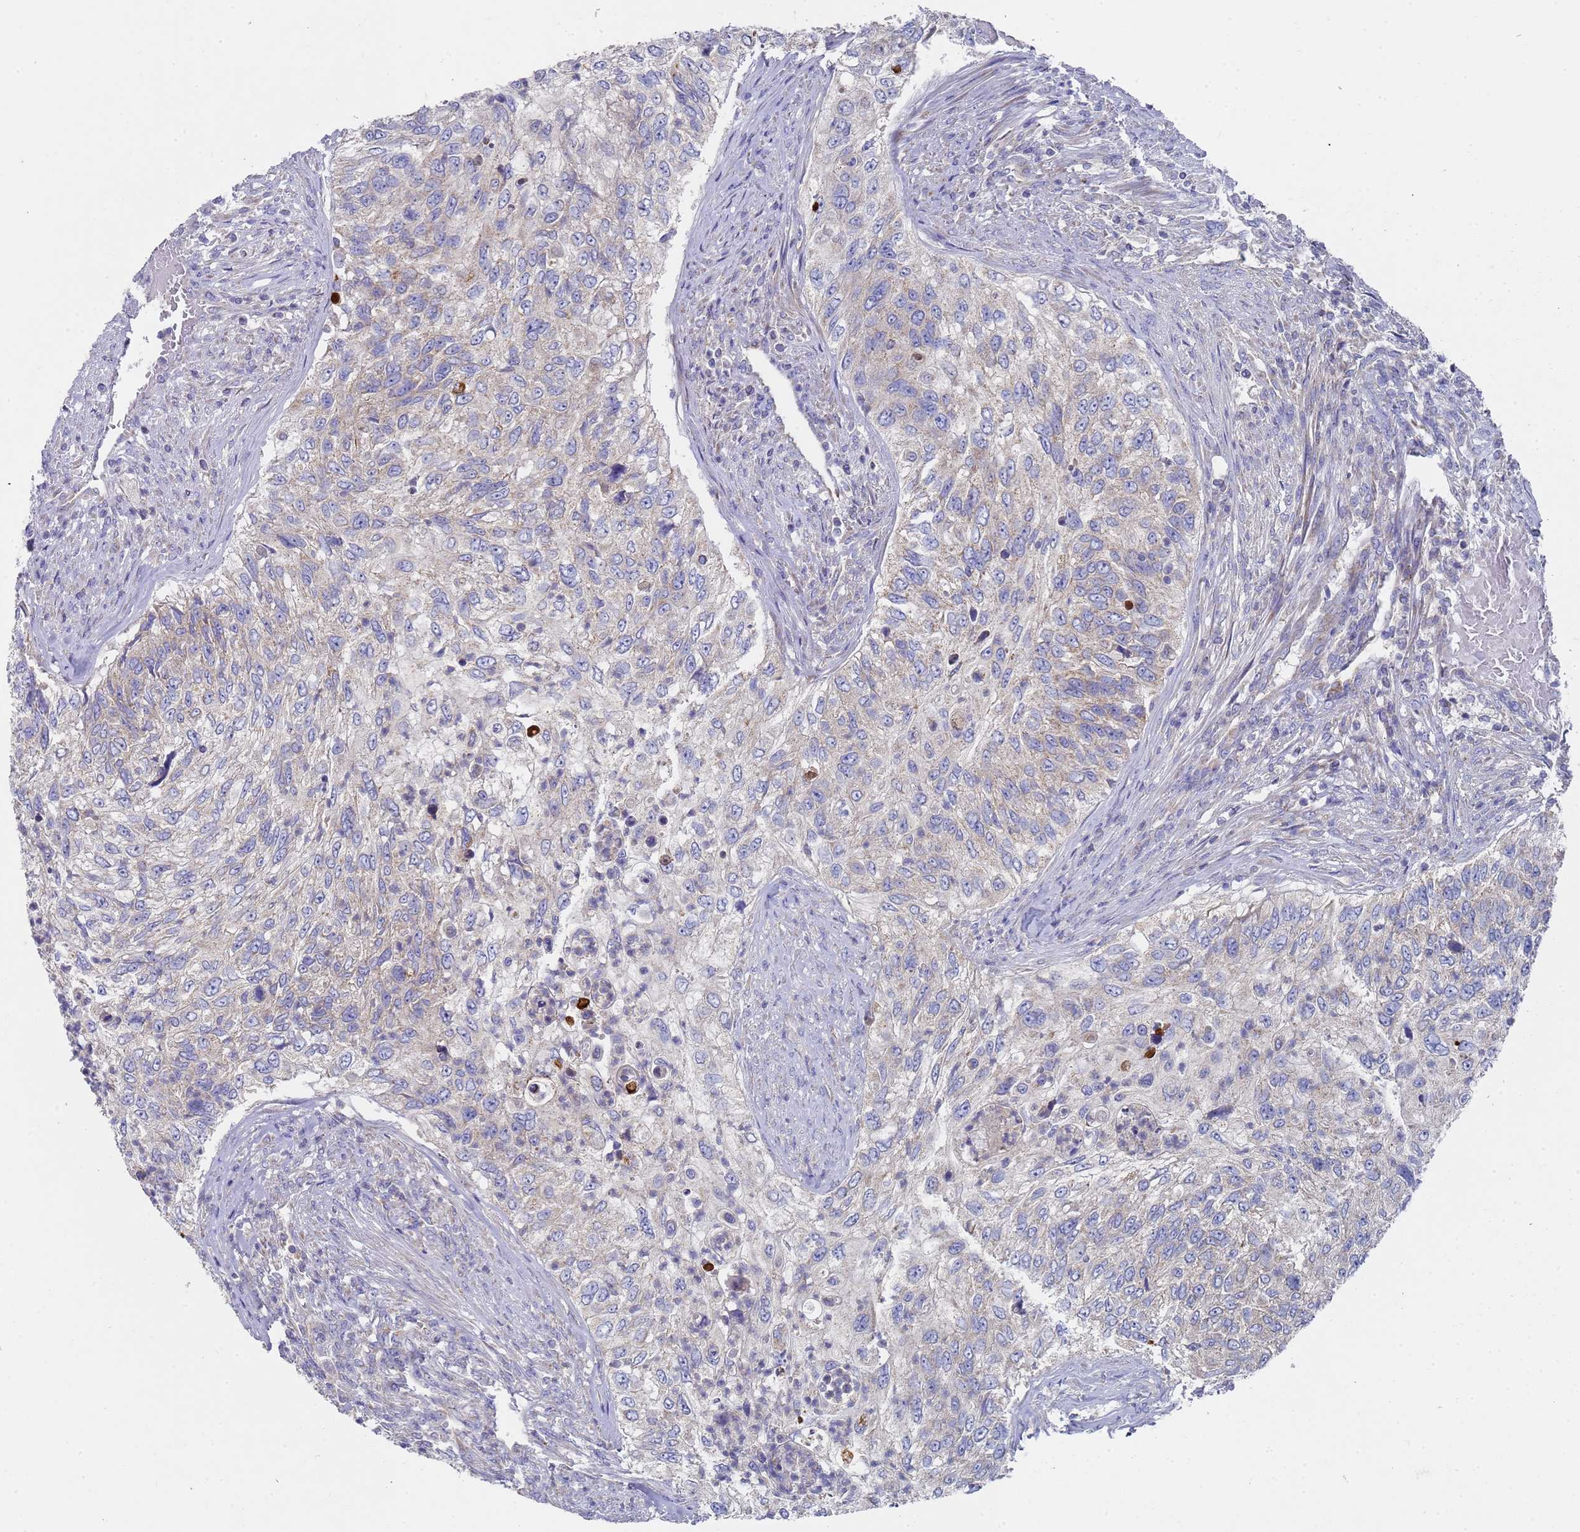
{"staining": {"intensity": "weak", "quantity": "<25%", "location": "cytoplasmic/membranous"}, "tissue": "urothelial cancer", "cell_type": "Tumor cells", "image_type": "cancer", "snomed": [{"axis": "morphology", "description": "Urothelial carcinoma, High grade"}, {"axis": "topography", "description": "Urinary bladder"}], "caption": "The image reveals no staining of tumor cells in urothelial cancer. The staining is performed using DAB brown chromogen with nuclei counter-stained in using hematoxylin.", "gene": "NPEPPS", "patient": {"sex": "female", "age": 60}}